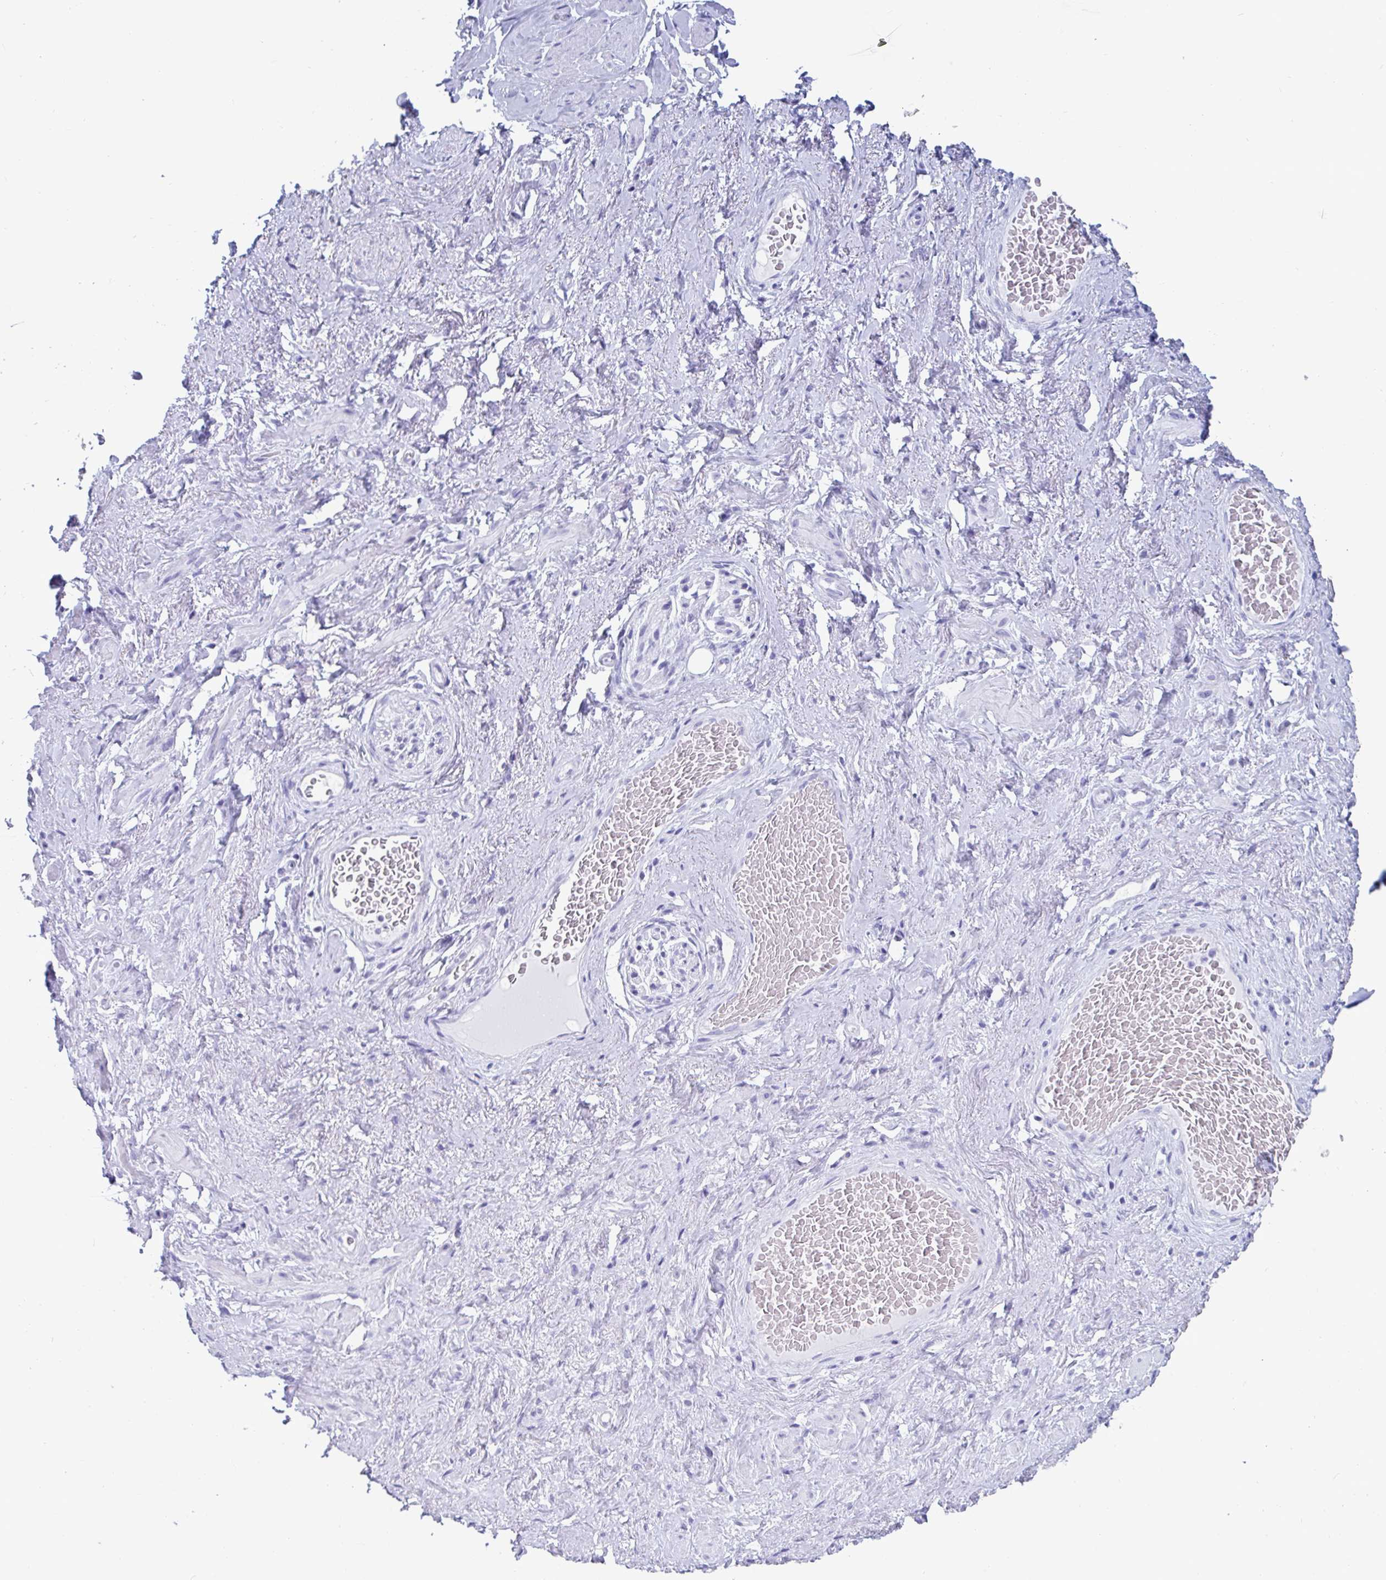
{"staining": {"intensity": "negative", "quantity": "none", "location": "none"}, "tissue": "soft tissue", "cell_type": "Fibroblasts", "image_type": "normal", "snomed": [{"axis": "morphology", "description": "Normal tissue, NOS"}, {"axis": "topography", "description": "Vagina"}, {"axis": "topography", "description": "Peripheral nerve tissue"}], "caption": "Immunohistochemical staining of benign human soft tissue displays no significant positivity in fibroblasts.", "gene": "GKN2", "patient": {"sex": "female", "age": 71}}